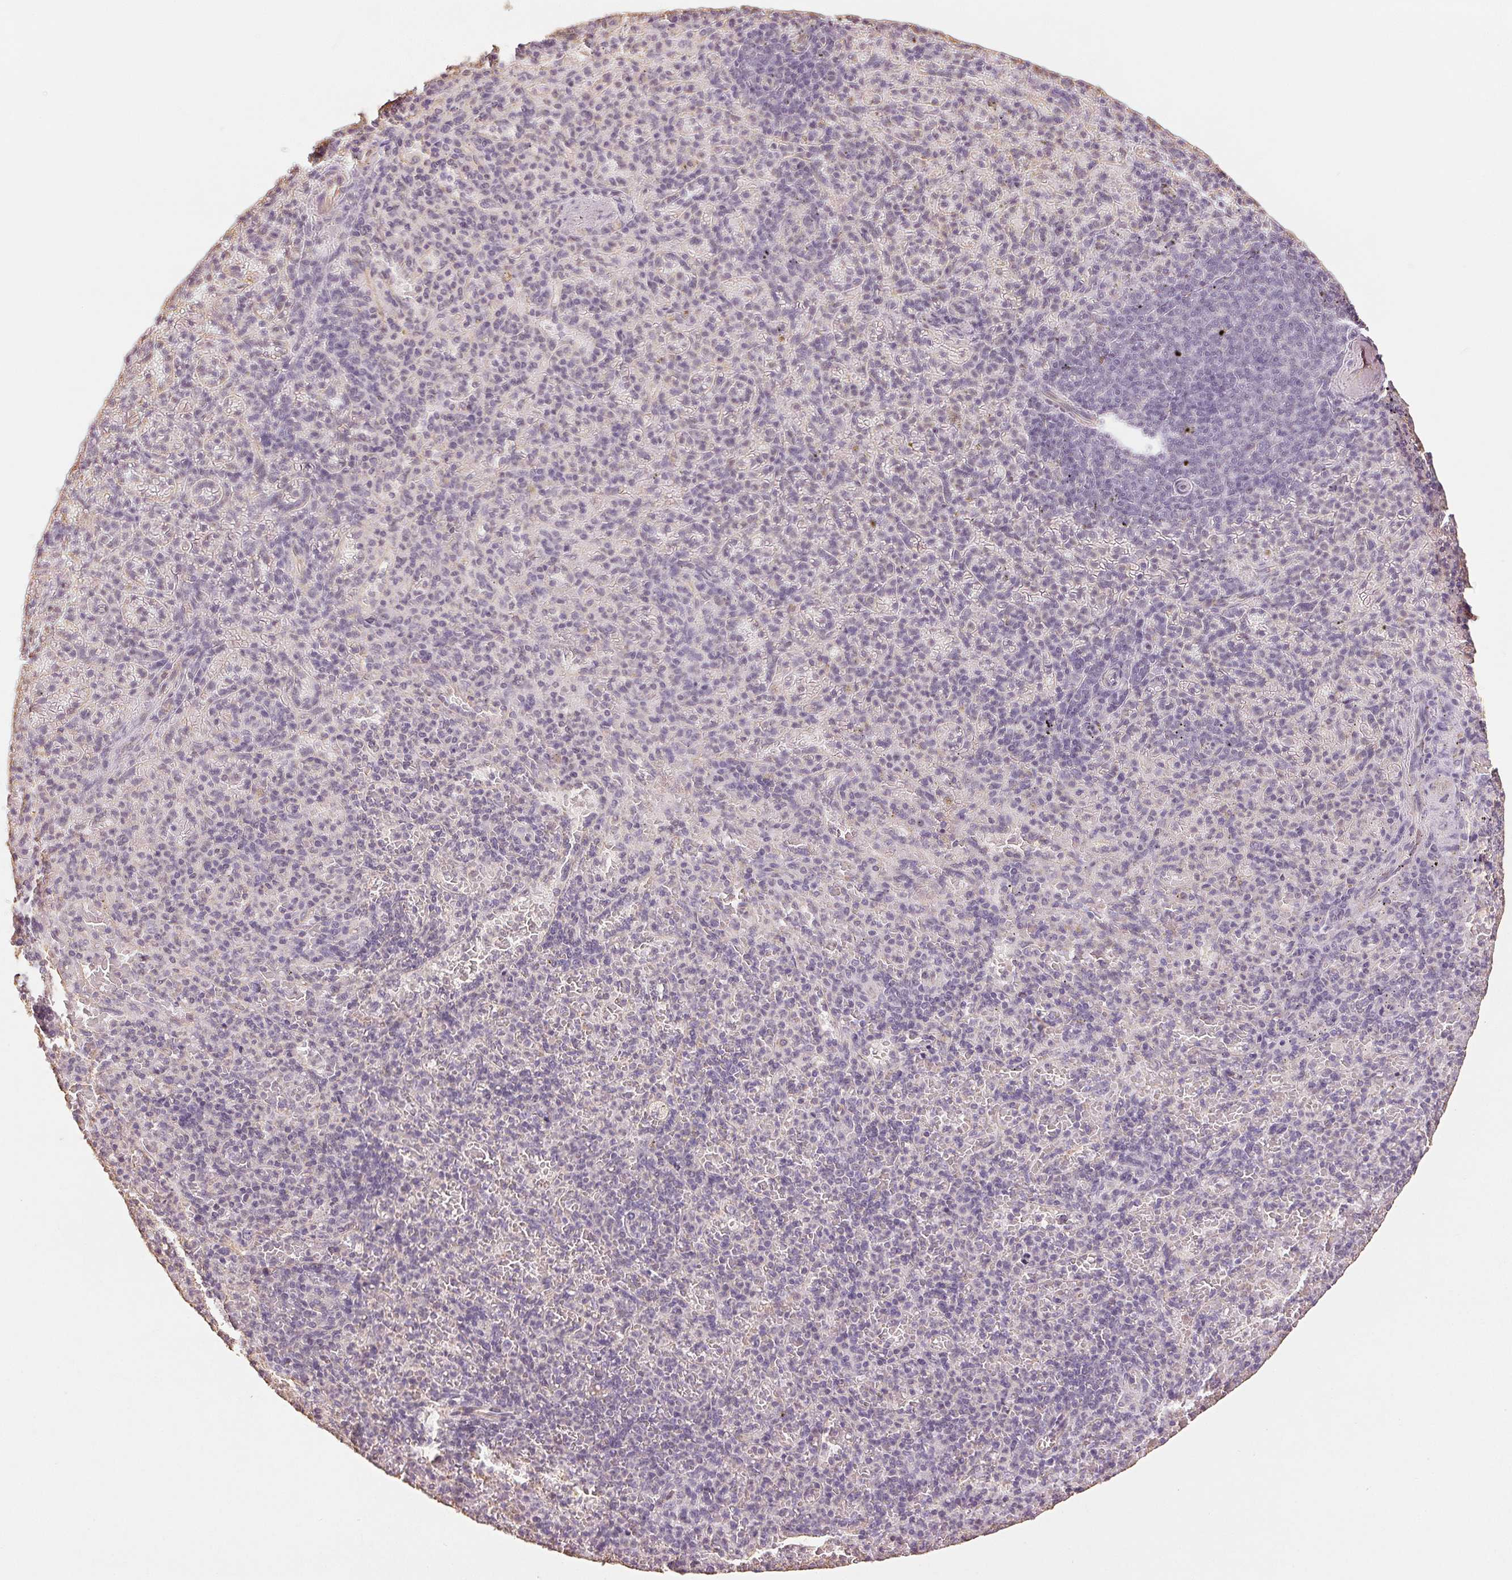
{"staining": {"intensity": "negative", "quantity": "none", "location": "none"}, "tissue": "spleen", "cell_type": "Cells in red pulp", "image_type": "normal", "snomed": [{"axis": "morphology", "description": "Normal tissue, NOS"}, {"axis": "topography", "description": "Spleen"}], "caption": "A high-resolution photomicrograph shows immunohistochemistry staining of unremarkable spleen, which demonstrates no significant staining in cells in red pulp. (DAB immunohistochemistry (IHC) visualized using brightfield microscopy, high magnification).", "gene": "COL7A1", "patient": {"sex": "female", "age": 74}}